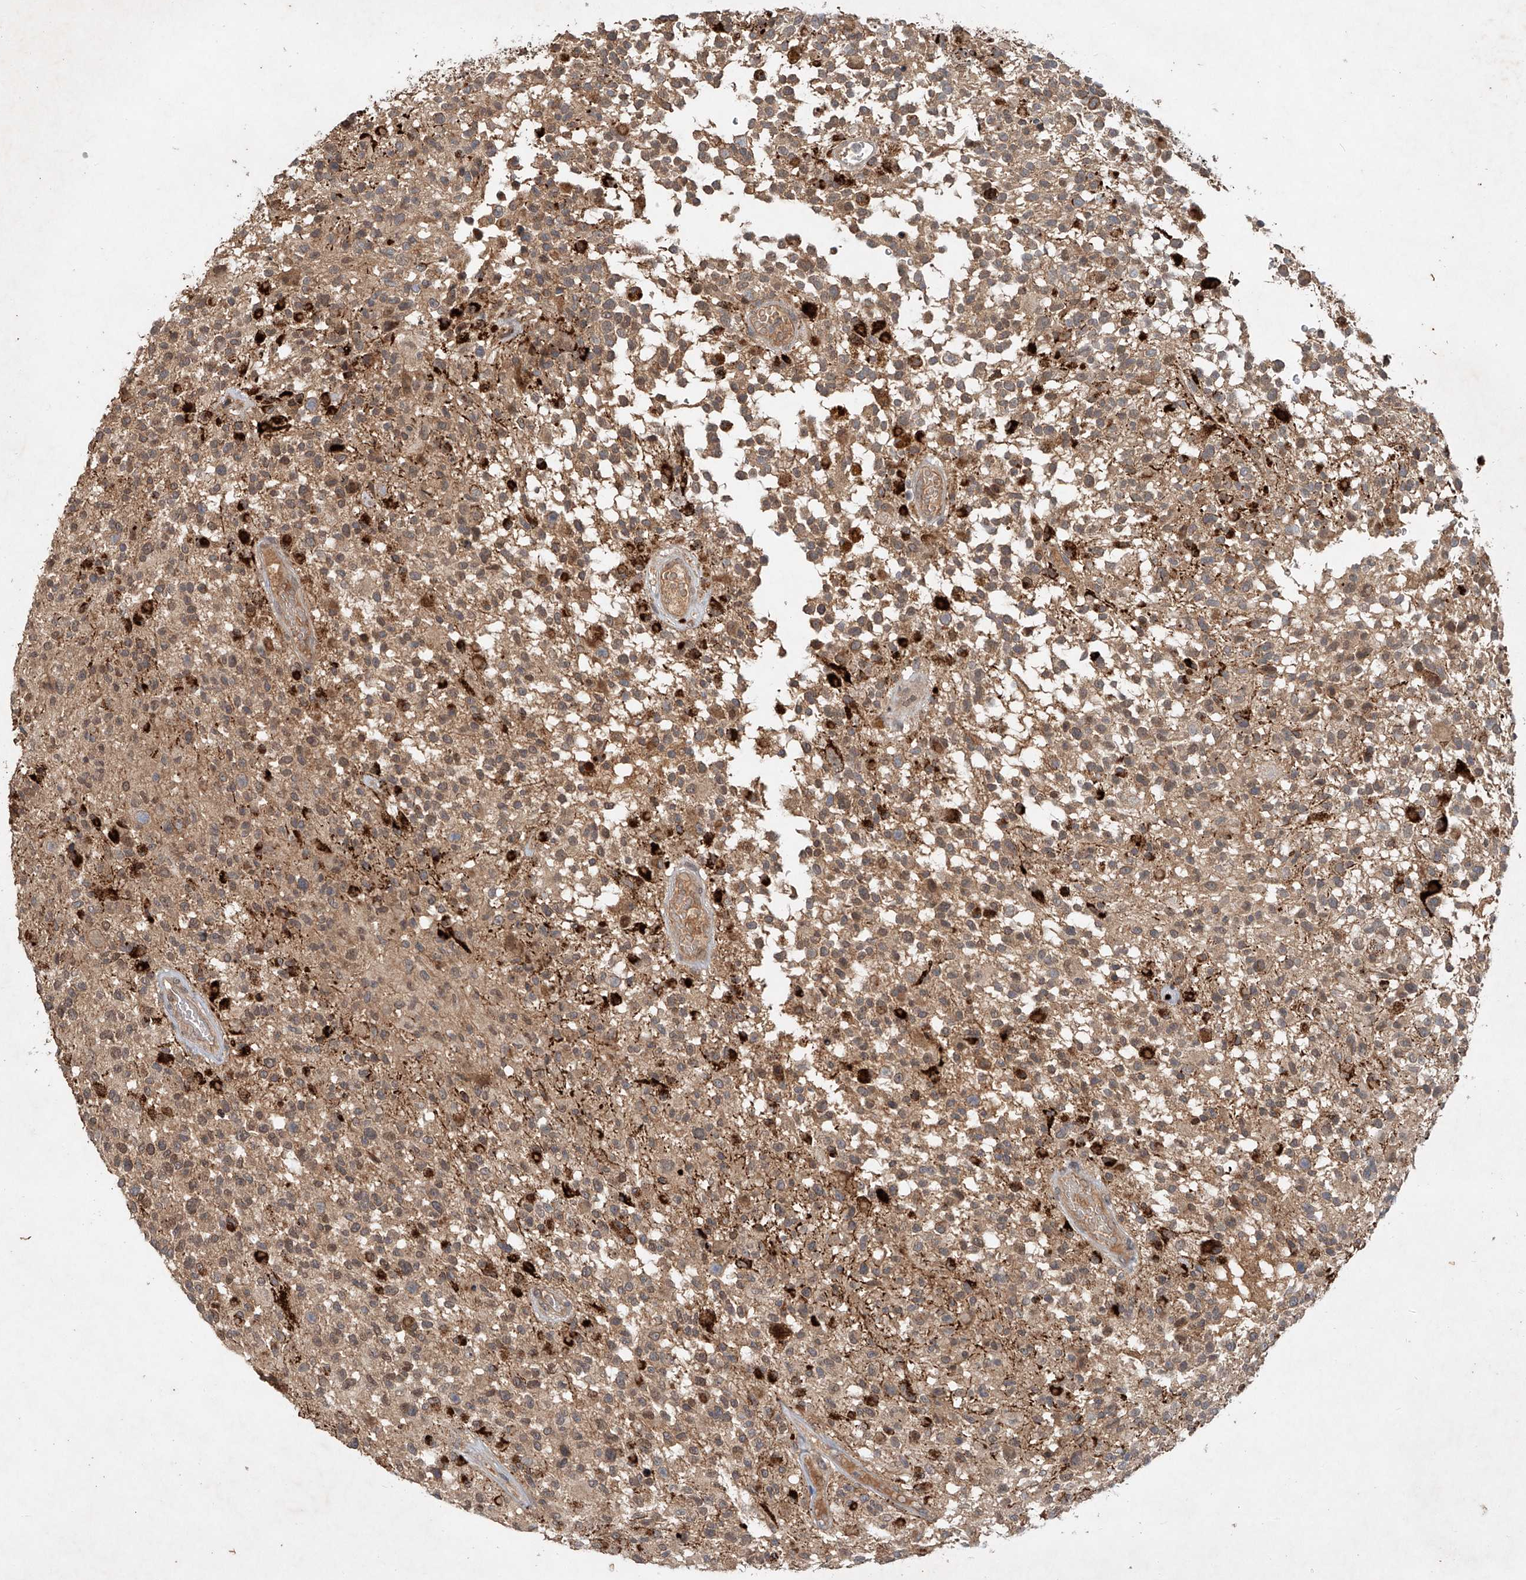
{"staining": {"intensity": "moderate", "quantity": ">75%", "location": "cytoplasmic/membranous"}, "tissue": "glioma", "cell_type": "Tumor cells", "image_type": "cancer", "snomed": [{"axis": "morphology", "description": "Glioma, malignant, High grade"}, {"axis": "morphology", "description": "Glioblastoma, NOS"}, {"axis": "topography", "description": "Brain"}], "caption": "A photomicrograph of human malignant glioma (high-grade) stained for a protein demonstrates moderate cytoplasmic/membranous brown staining in tumor cells.", "gene": "IER5", "patient": {"sex": "male", "age": 60}}